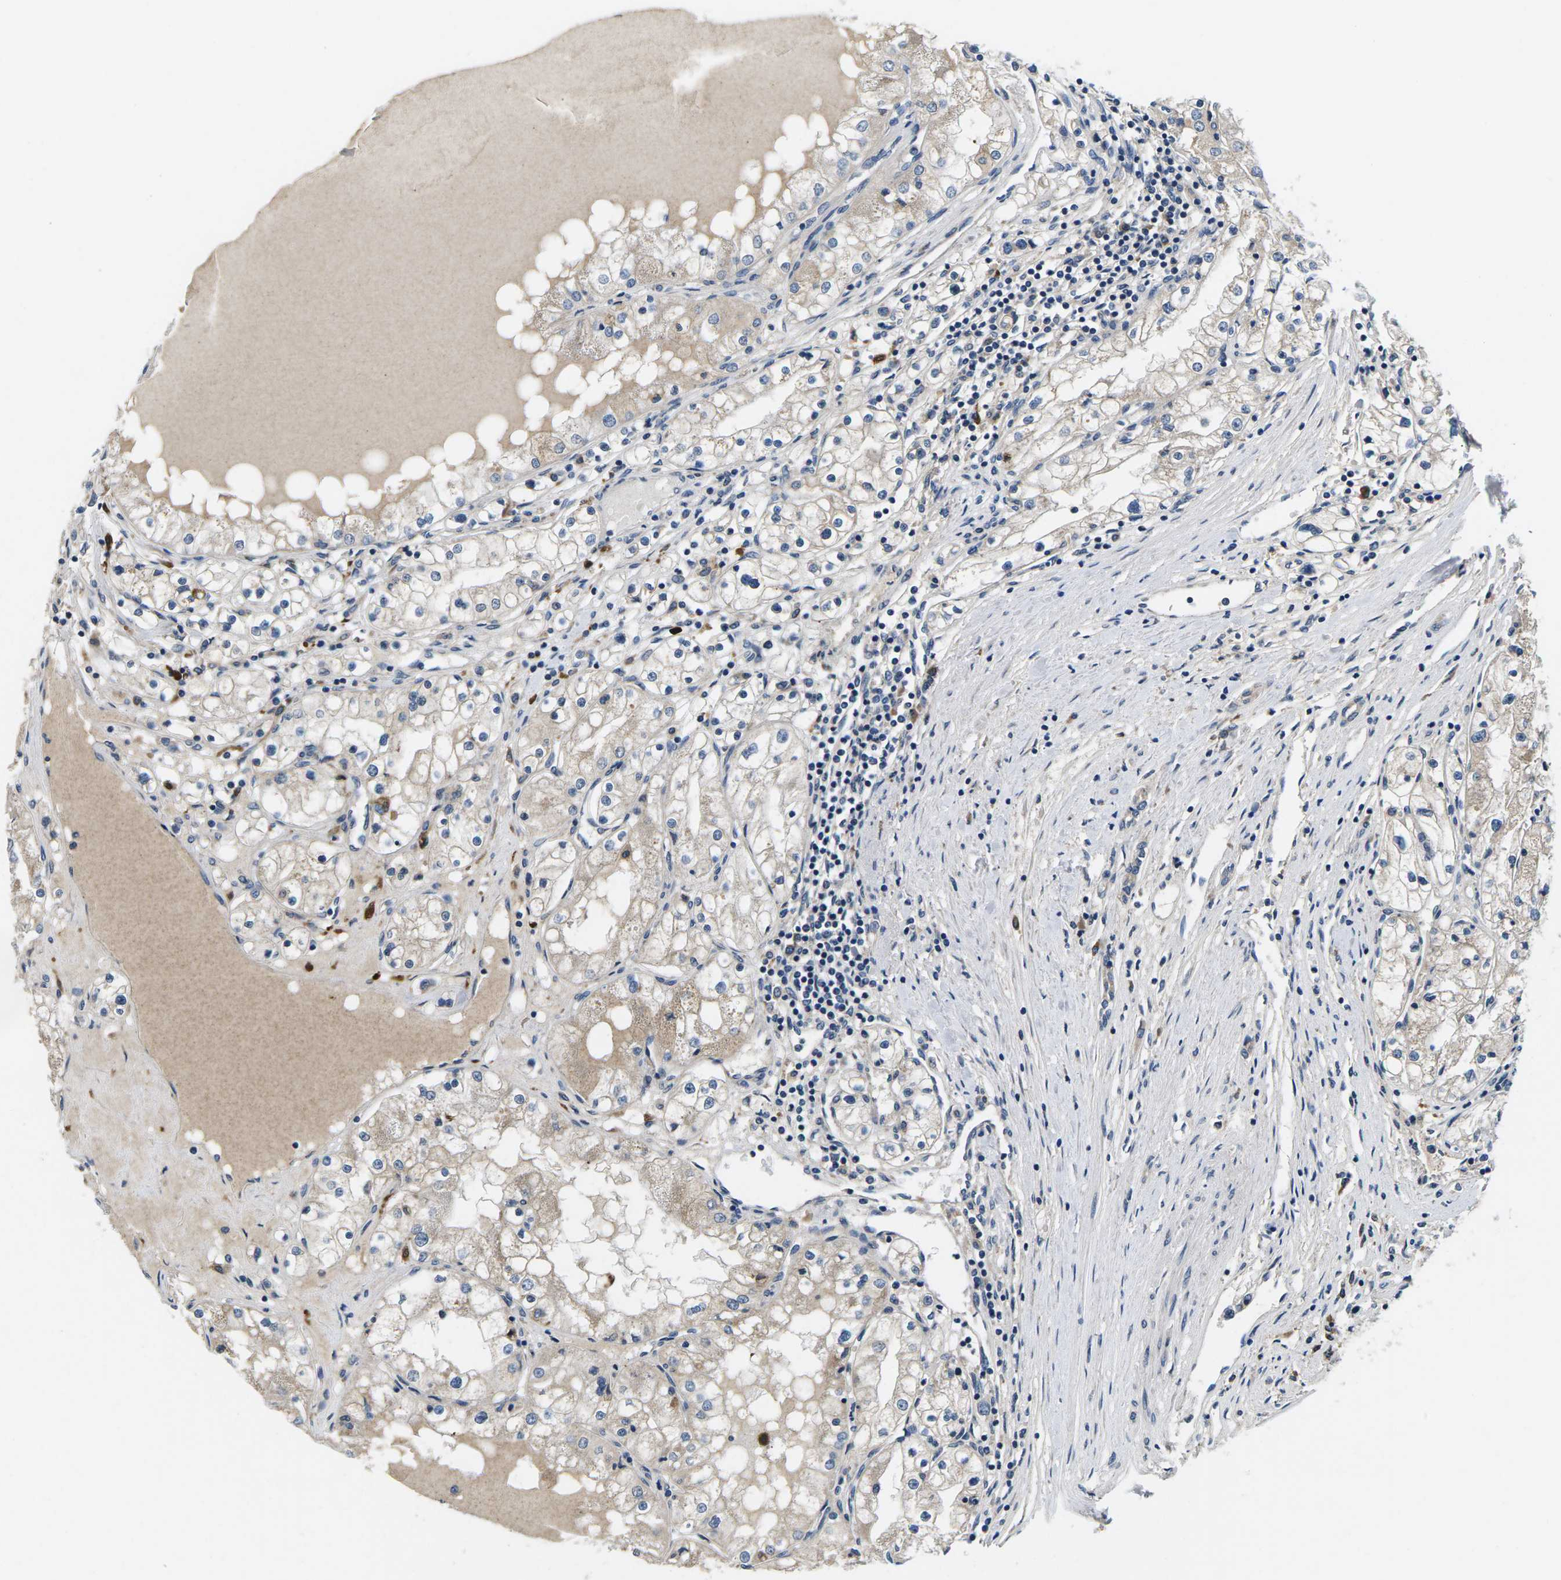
{"staining": {"intensity": "weak", "quantity": ">75%", "location": "cytoplasmic/membranous"}, "tissue": "renal cancer", "cell_type": "Tumor cells", "image_type": "cancer", "snomed": [{"axis": "morphology", "description": "Adenocarcinoma, NOS"}, {"axis": "topography", "description": "Kidney"}], "caption": "Adenocarcinoma (renal) was stained to show a protein in brown. There is low levels of weak cytoplasmic/membranous staining in approximately >75% of tumor cells.", "gene": "ERGIC3", "patient": {"sex": "male", "age": 68}}